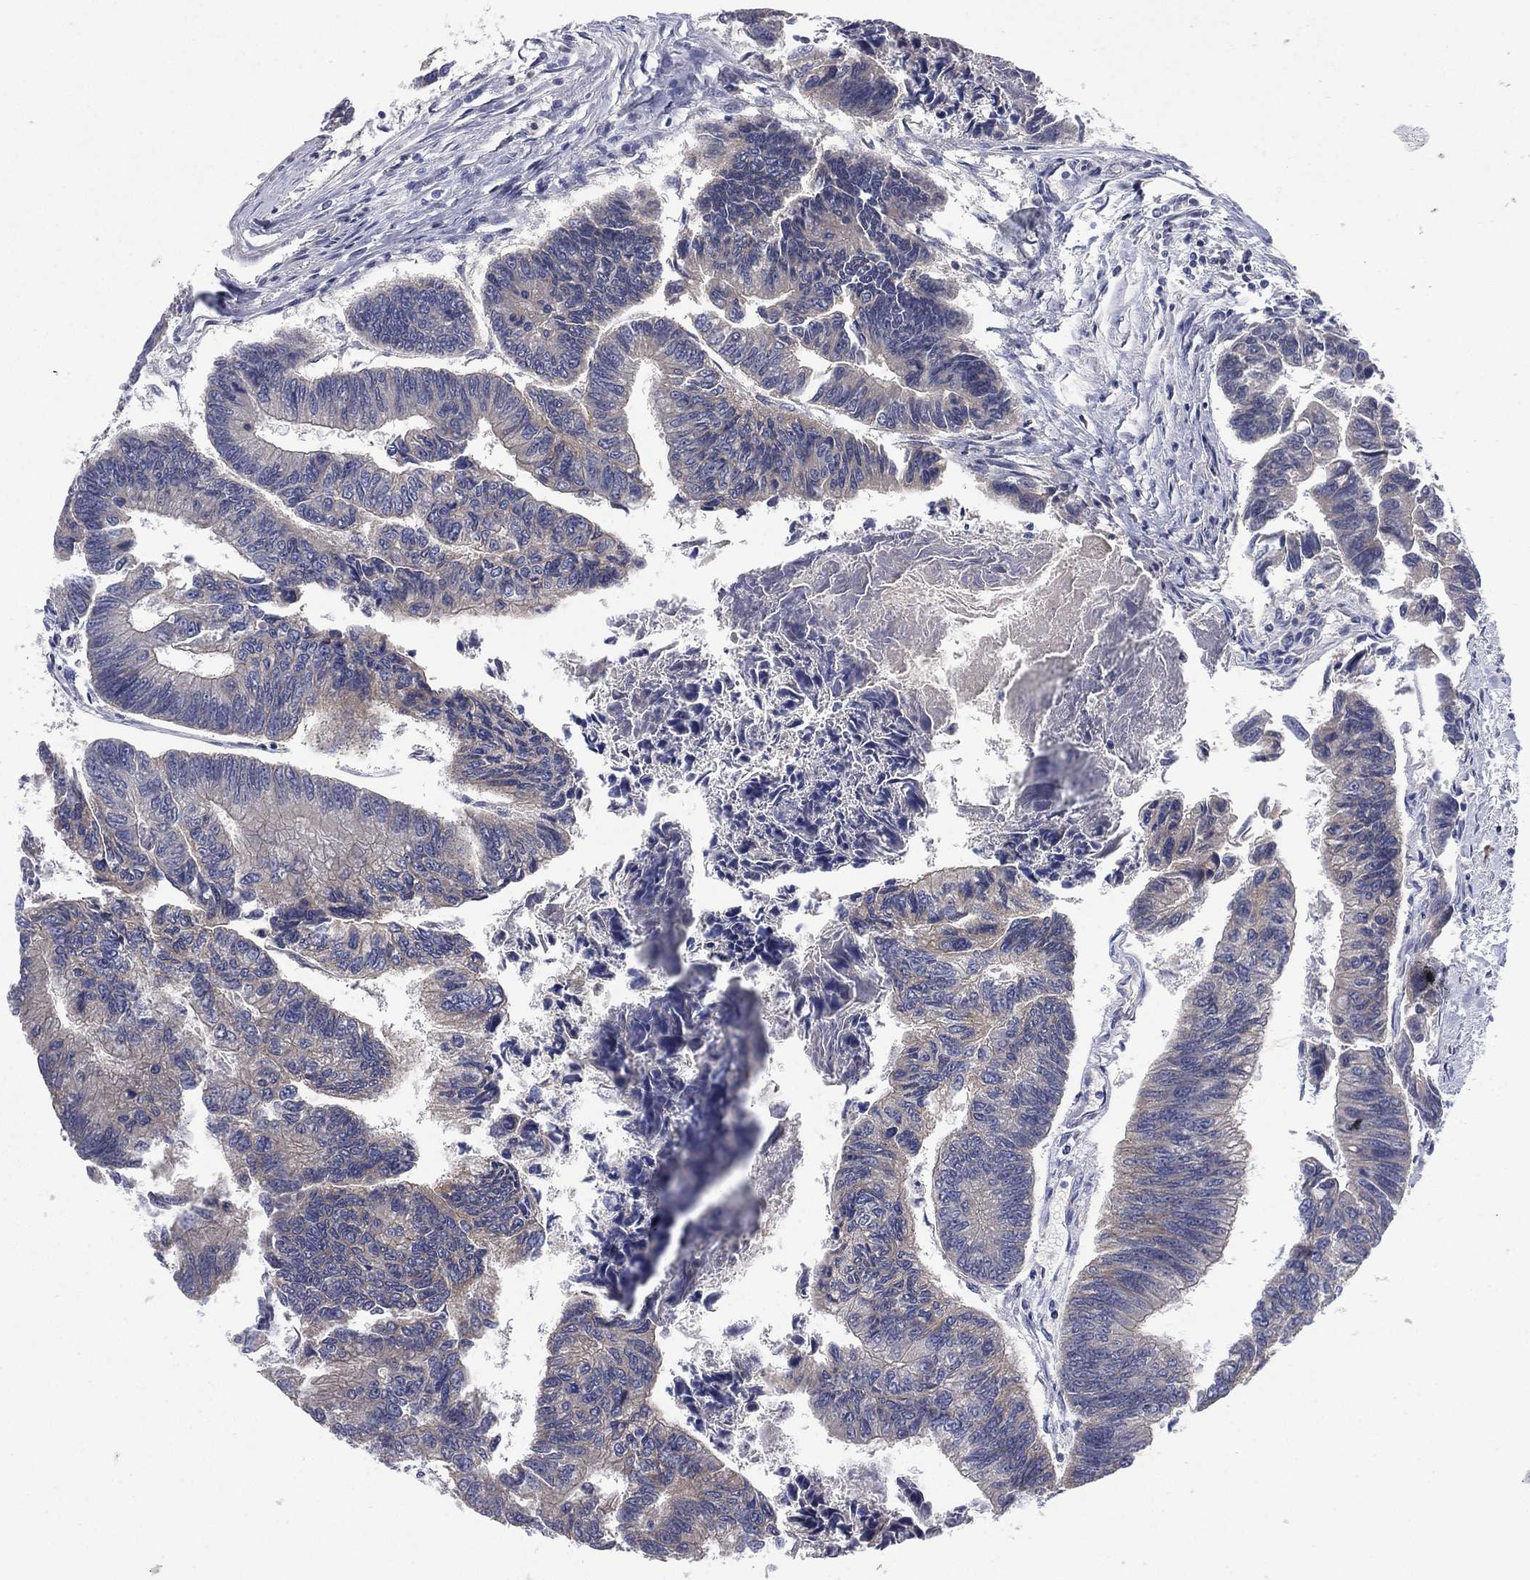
{"staining": {"intensity": "negative", "quantity": "none", "location": "none"}, "tissue": "colorectal cancer", "cell_type": "Tumor cells", "image_type": "cancer", "snomed": [{"axis": "morphology", "description": "Adenocarcinoma, NOS"}, {"axis": "topography", "description": "Colon"}], "caption": "Colorectal cancer (adenocarcinoma) stained for a protein using immunohistochemistry (IHC) shows no expression tumor cells.", "gene": "MPP7", "patient": {"sex": "female", "age": 65}}